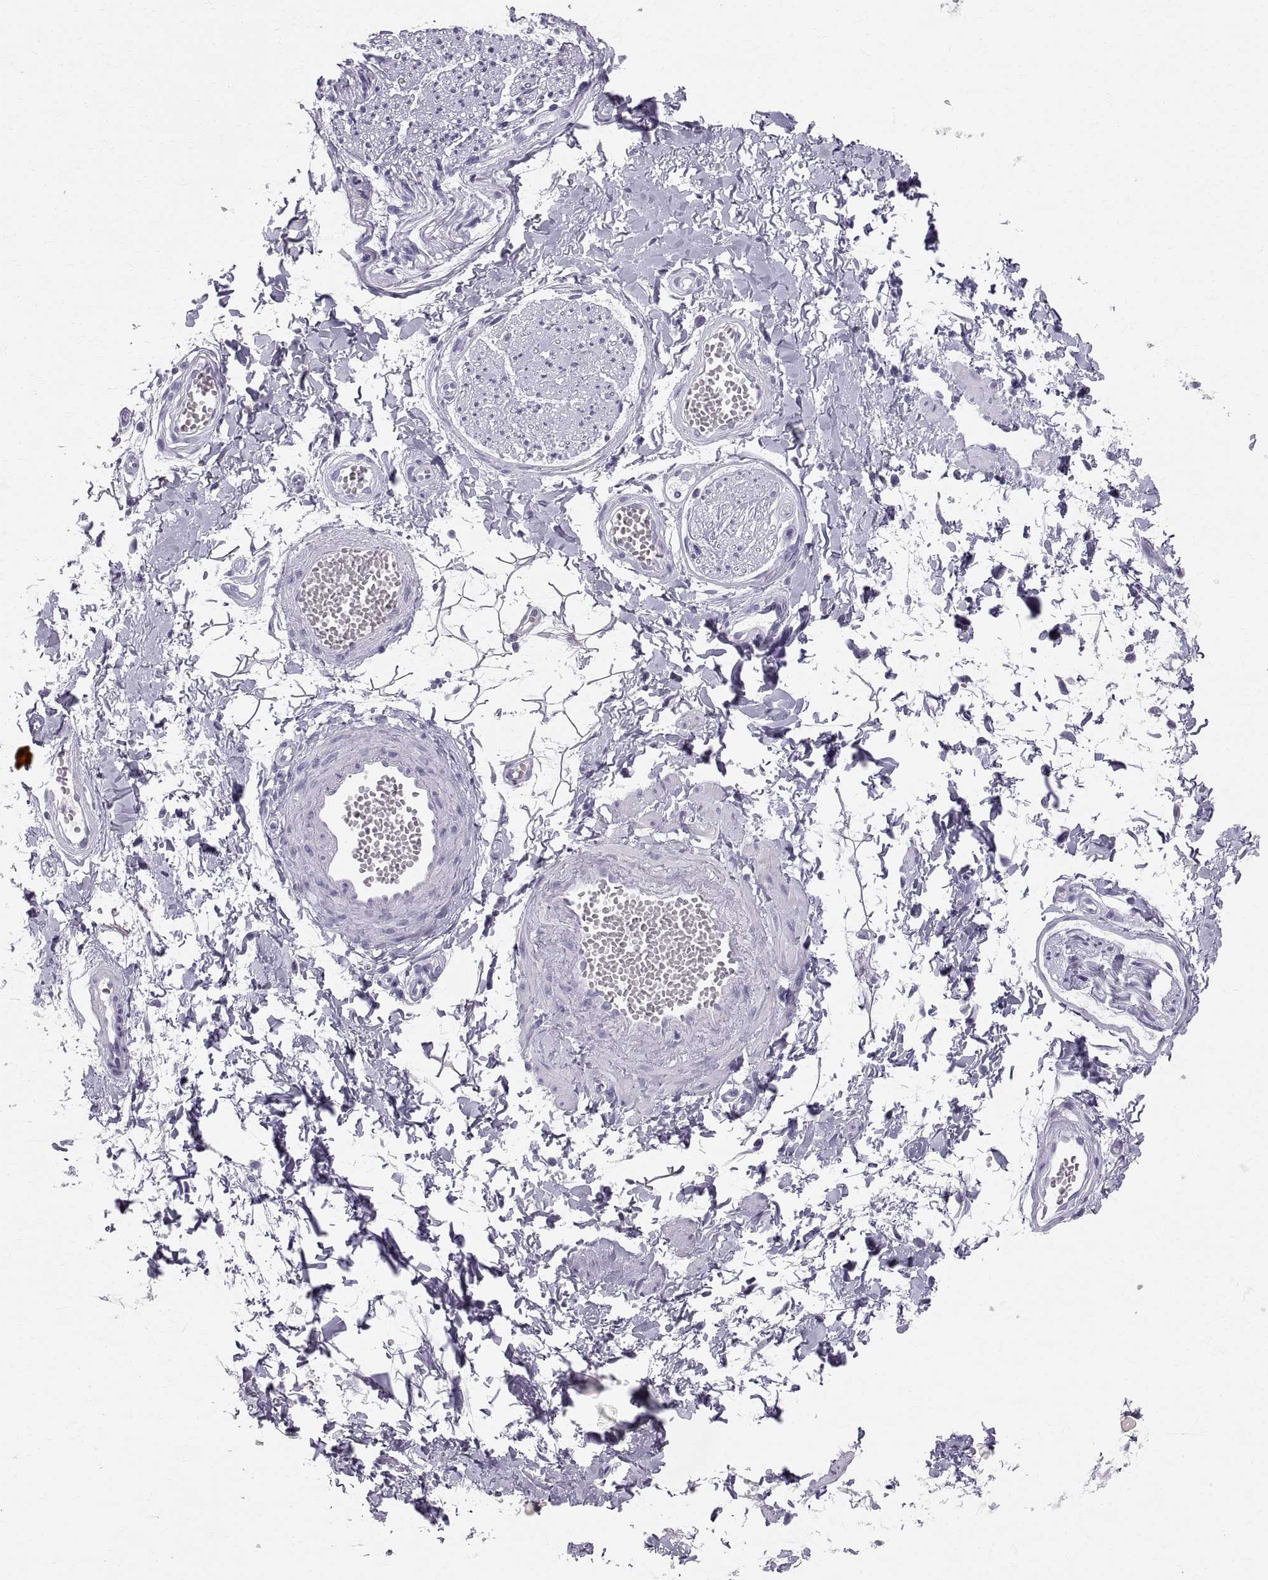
{"staining": {"intensity": "negative", "quantity": "none", "location": "none"}, "tissue": "adipose tissue", "cell_type": "Adipocytes", "image_type": "normal", "snomed": [{"axis": "morphology", "description": "Normal tissue, NOS"}, {"axis": "topography", "description": "Smooth muscle"}, {"axis": "topography", "description": "Peripheral nerve tissue"}], "caption": "This is a photomicrograph of IHC staining of normal adipose tissue, which shows no expression in adipocytes. (Stains: DAB immunohistochemistry (IHC) with hematoxylin counter stain, Microscopy: brightfield microscopy at high magnification).", "gene": "SLC22A6", "patient": {"sex": "male", "age": 22}}